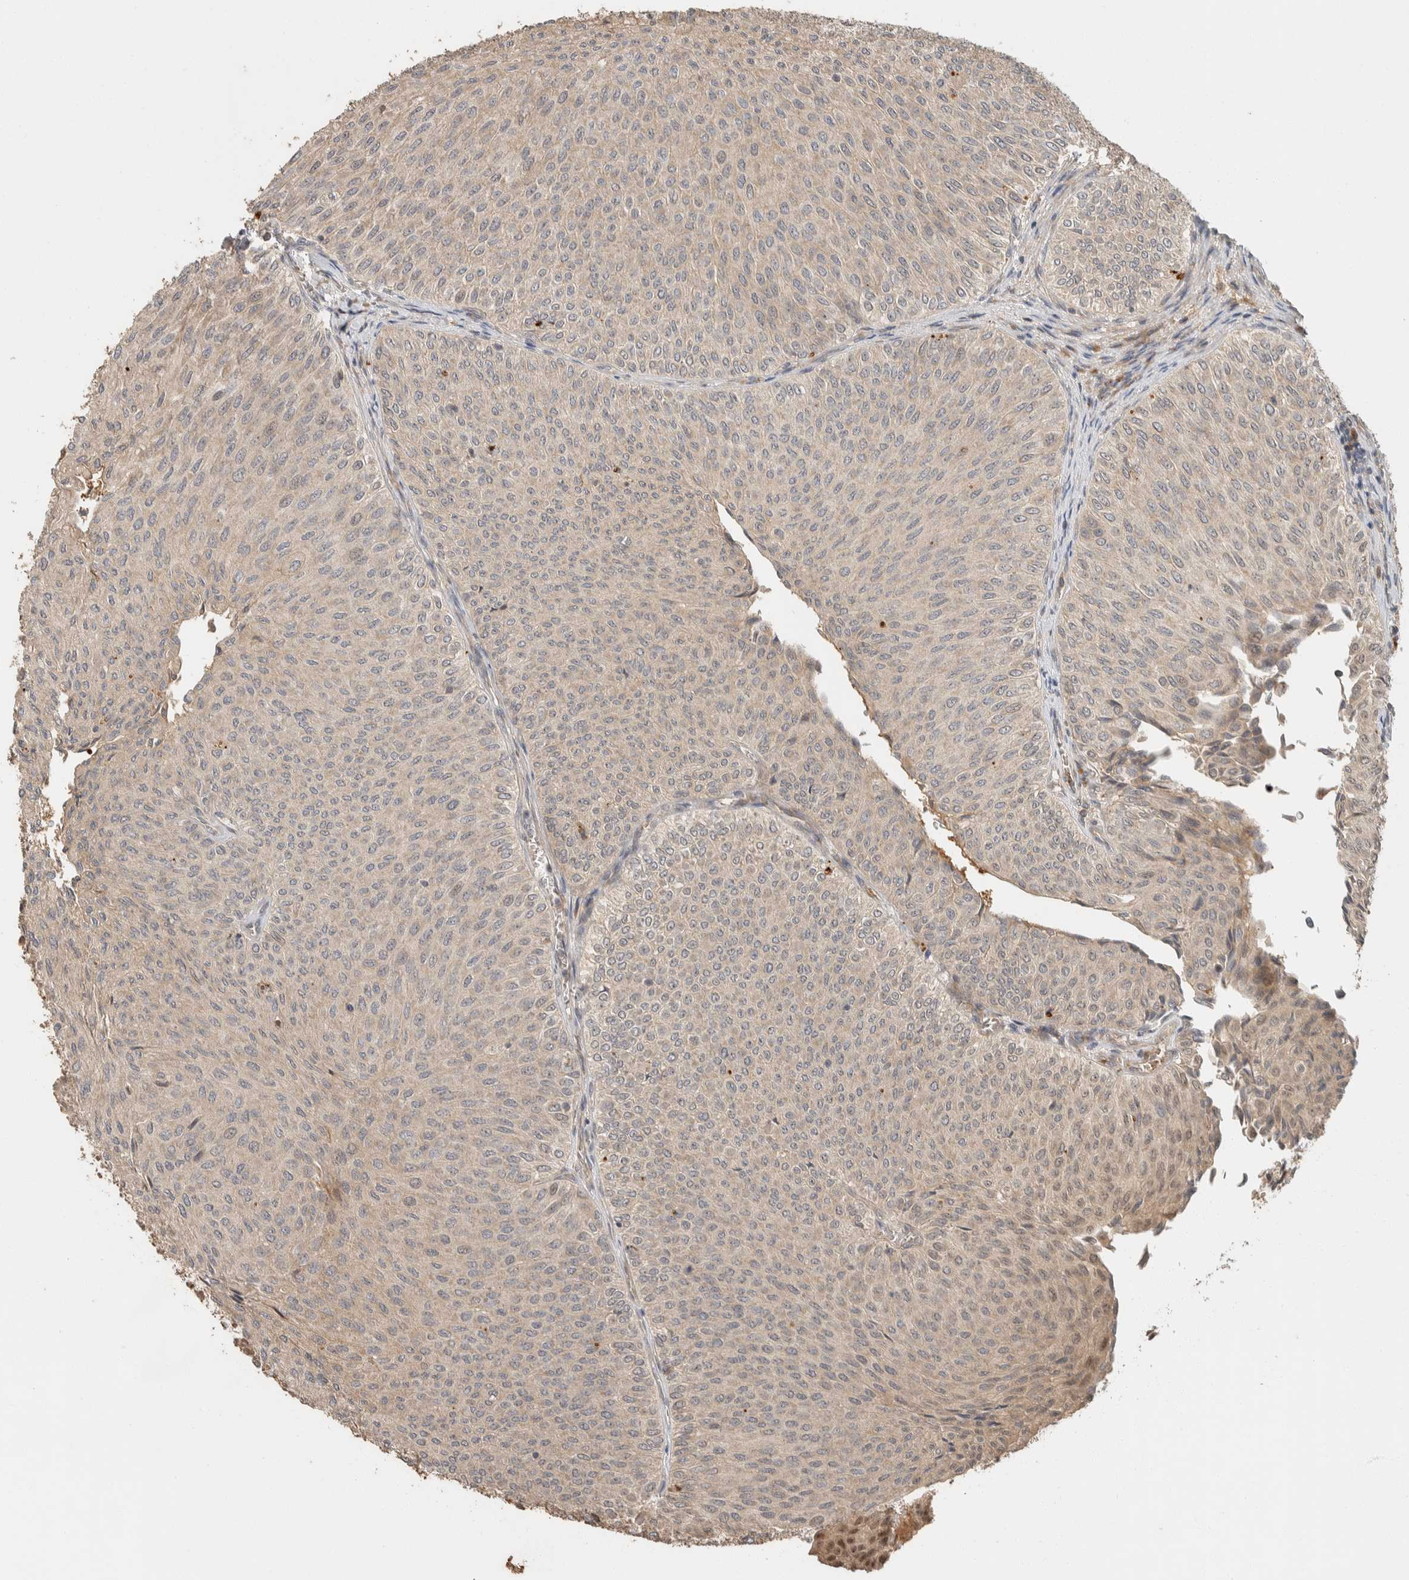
{"staining": {"intensity": "weak", "quantity": ">75%", "location": "cytoplasmic/membranous"}, "tissue": "urothelial cancer", "cell_type": "Tumor cells", "image_type": "cancer", "snomed": [{"axis": "morphology", "description": "Urothelial carcinoma, Low grade"}, {"axis": "topography", "description": "Urinary bladder"}], "caption": "The micrograph shows immunohistochemical staining of urothelial cancer. There is weak cytoplasmic/membranous positivity is identified in approximately >75% of tumor cells.", "gene": "ZBTB2", "patient": {"sex": "male", "age": 78}}